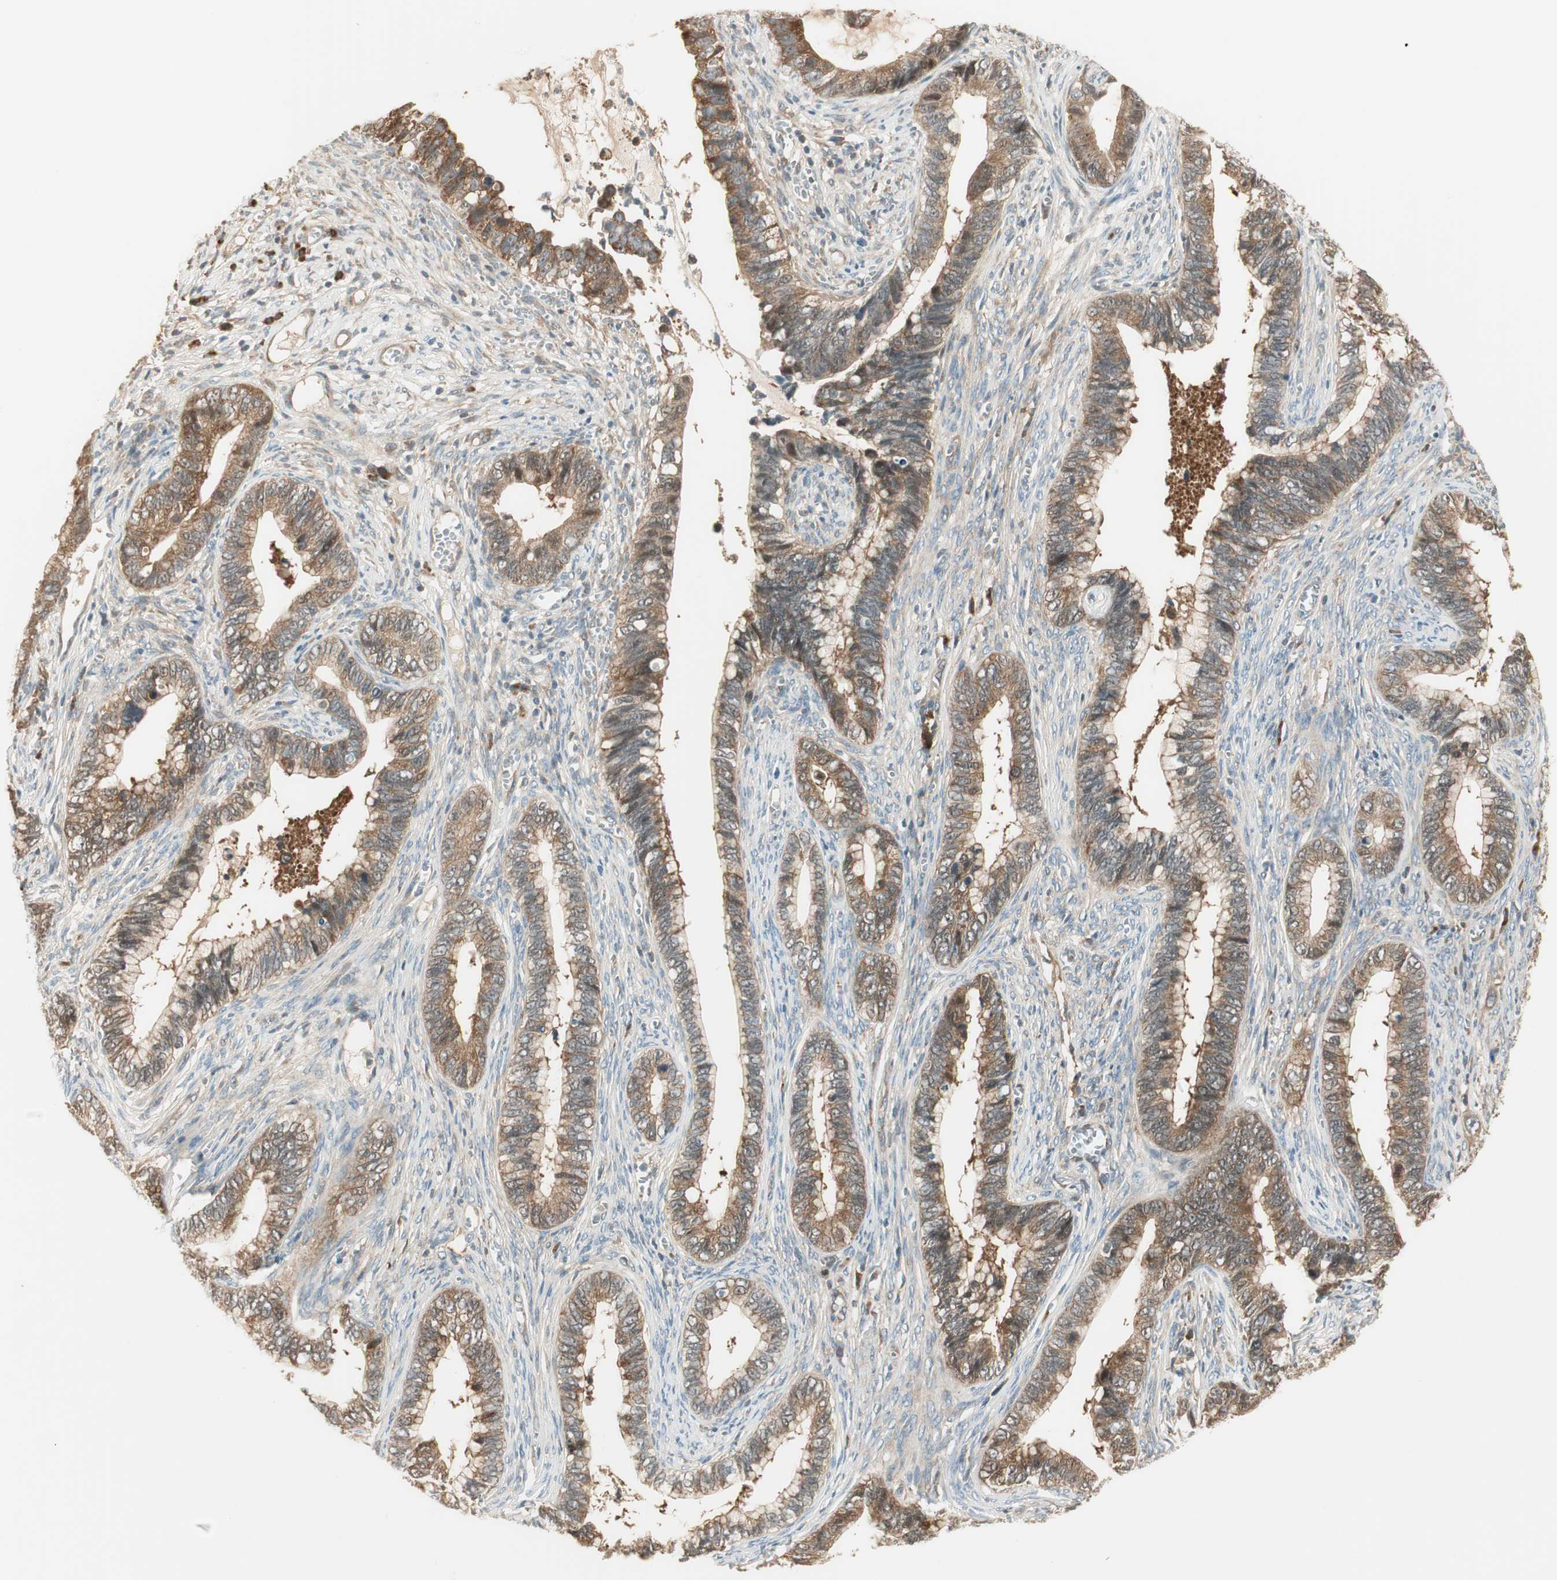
{"staining": {"intensity": "weak", "quantity": ">75%", "location": "cytoplasmic/membranous"}, "tissue": "cervical cancer", "cell_type": "Tumor cells", "image_type": "cancer", "snomed": [{"axis": "morphology", "description": "Adenocarcinoma, NOS"}, {"axis": "topography", "description": "Cervix"}], "caption": "A low amount of weak cytoplasmic/membranous staining is appreciated in about >75% of tumor cells in cervical cancer tissue.", "gene": "IPO5", "patient": {"sex": "female", "age": 44}}